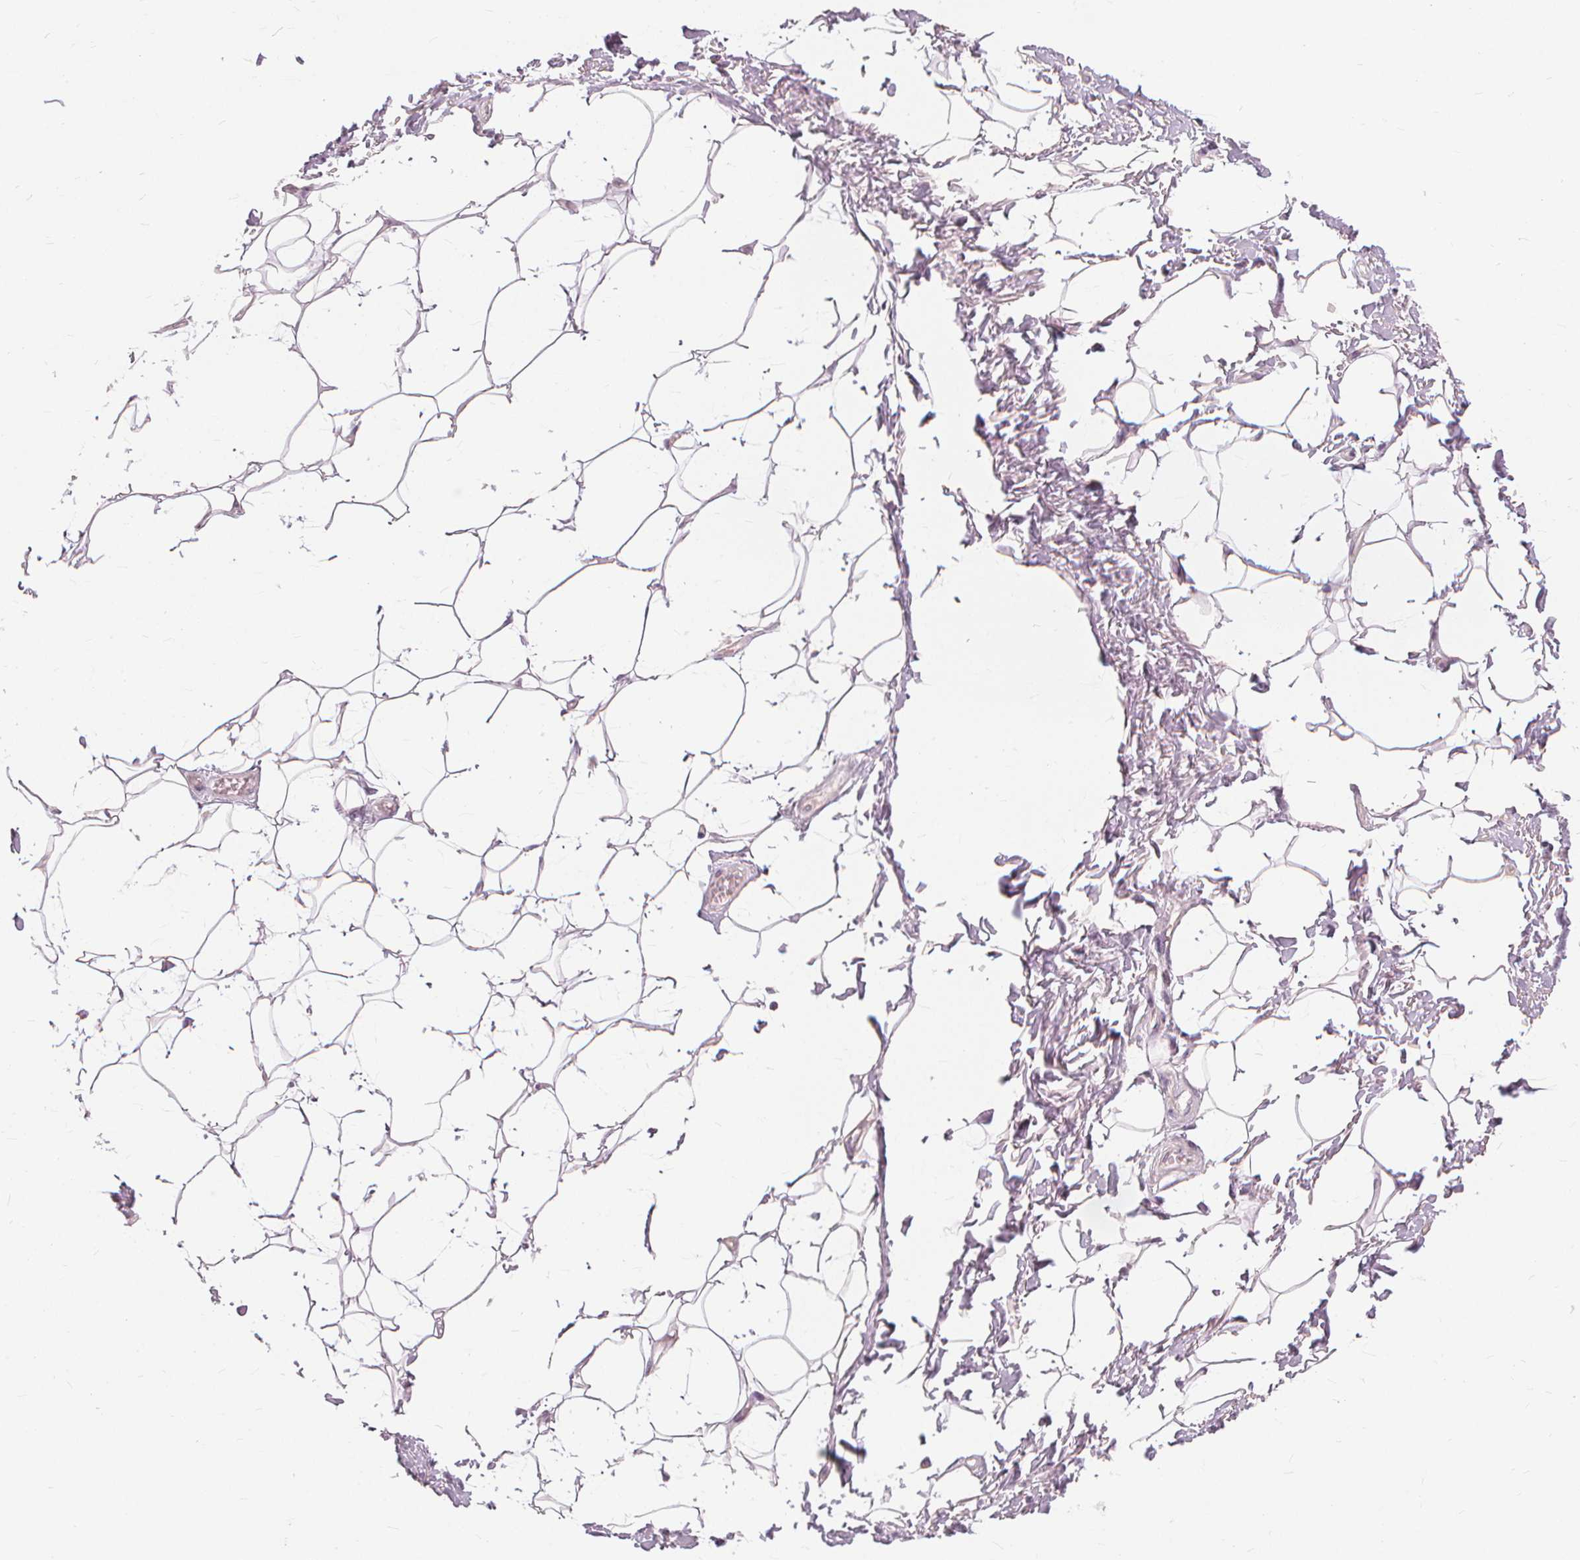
{"staining": {"intensity": "negative", "quantity": "none", "location": "none"}, "tissue": "adipose tissue", "cell_type": "Adipocytes", "image_type": "normal", "snomed": [{"axis": "morphology", "description": "Normal tissue, NOS"}, {"axis": "topography", "description": "Peripheral nerve tissue"}], "caption": "Human adipose tissue stained for a protein using IHC displays no staining in adipocytes.", "gene": "SFTPD", "patient": {"sex": "male", "age": 51}}